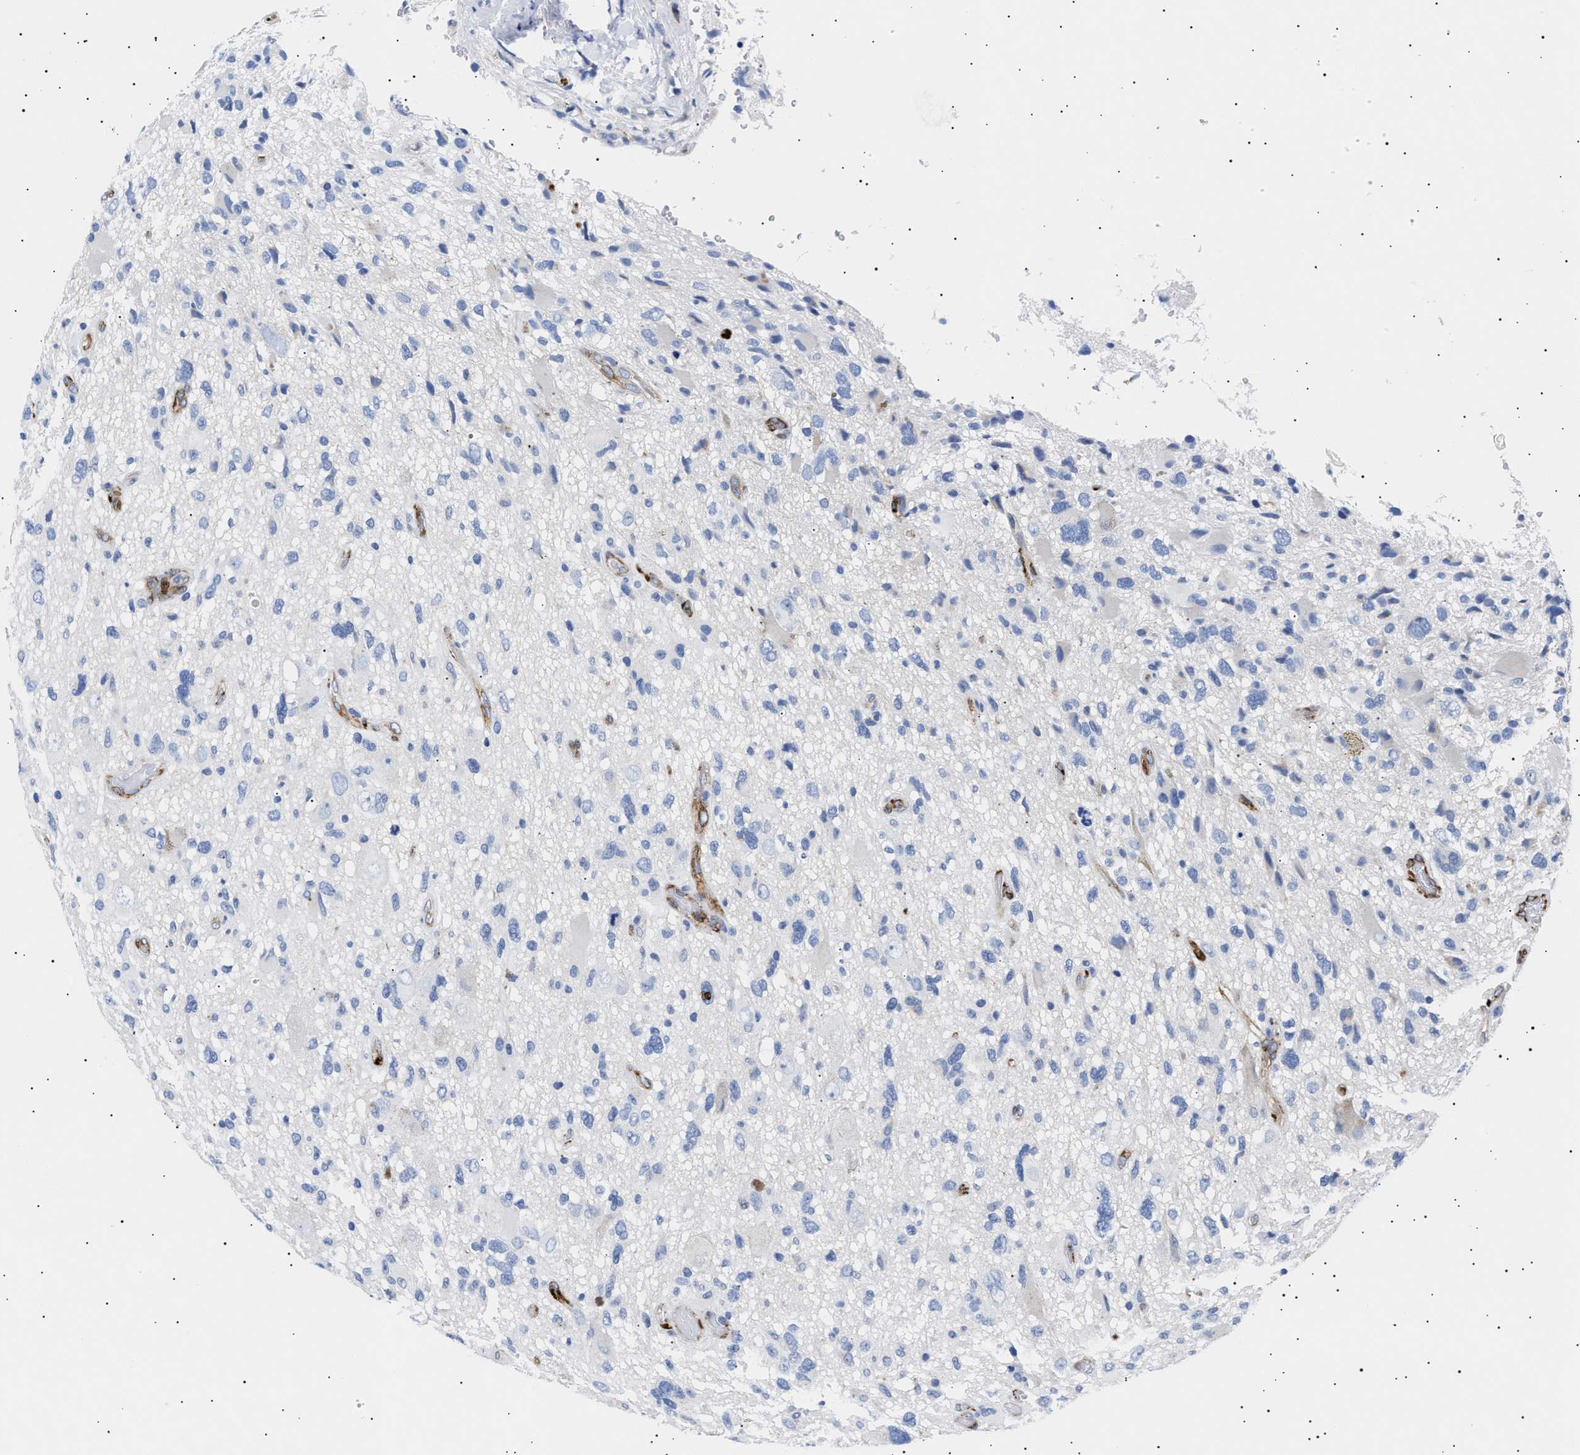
{"staining": {"intensity": "negative", "quantity": "none", "location": "none"}, "tissue": "glioma", "cell_type": "Tumor cells", "image_type": "cancer", "snomed": [{"axis": "morphology", "description": "Glioma, malignant, High grade"}, {"axis": "topography", "description": "Brain"}], "caption": "Tumor cells are negative for brown protein staining in high-grade glioma (malignant).", "gene": "HEMGN", "patient": {"sex": "male", "age": 33}}